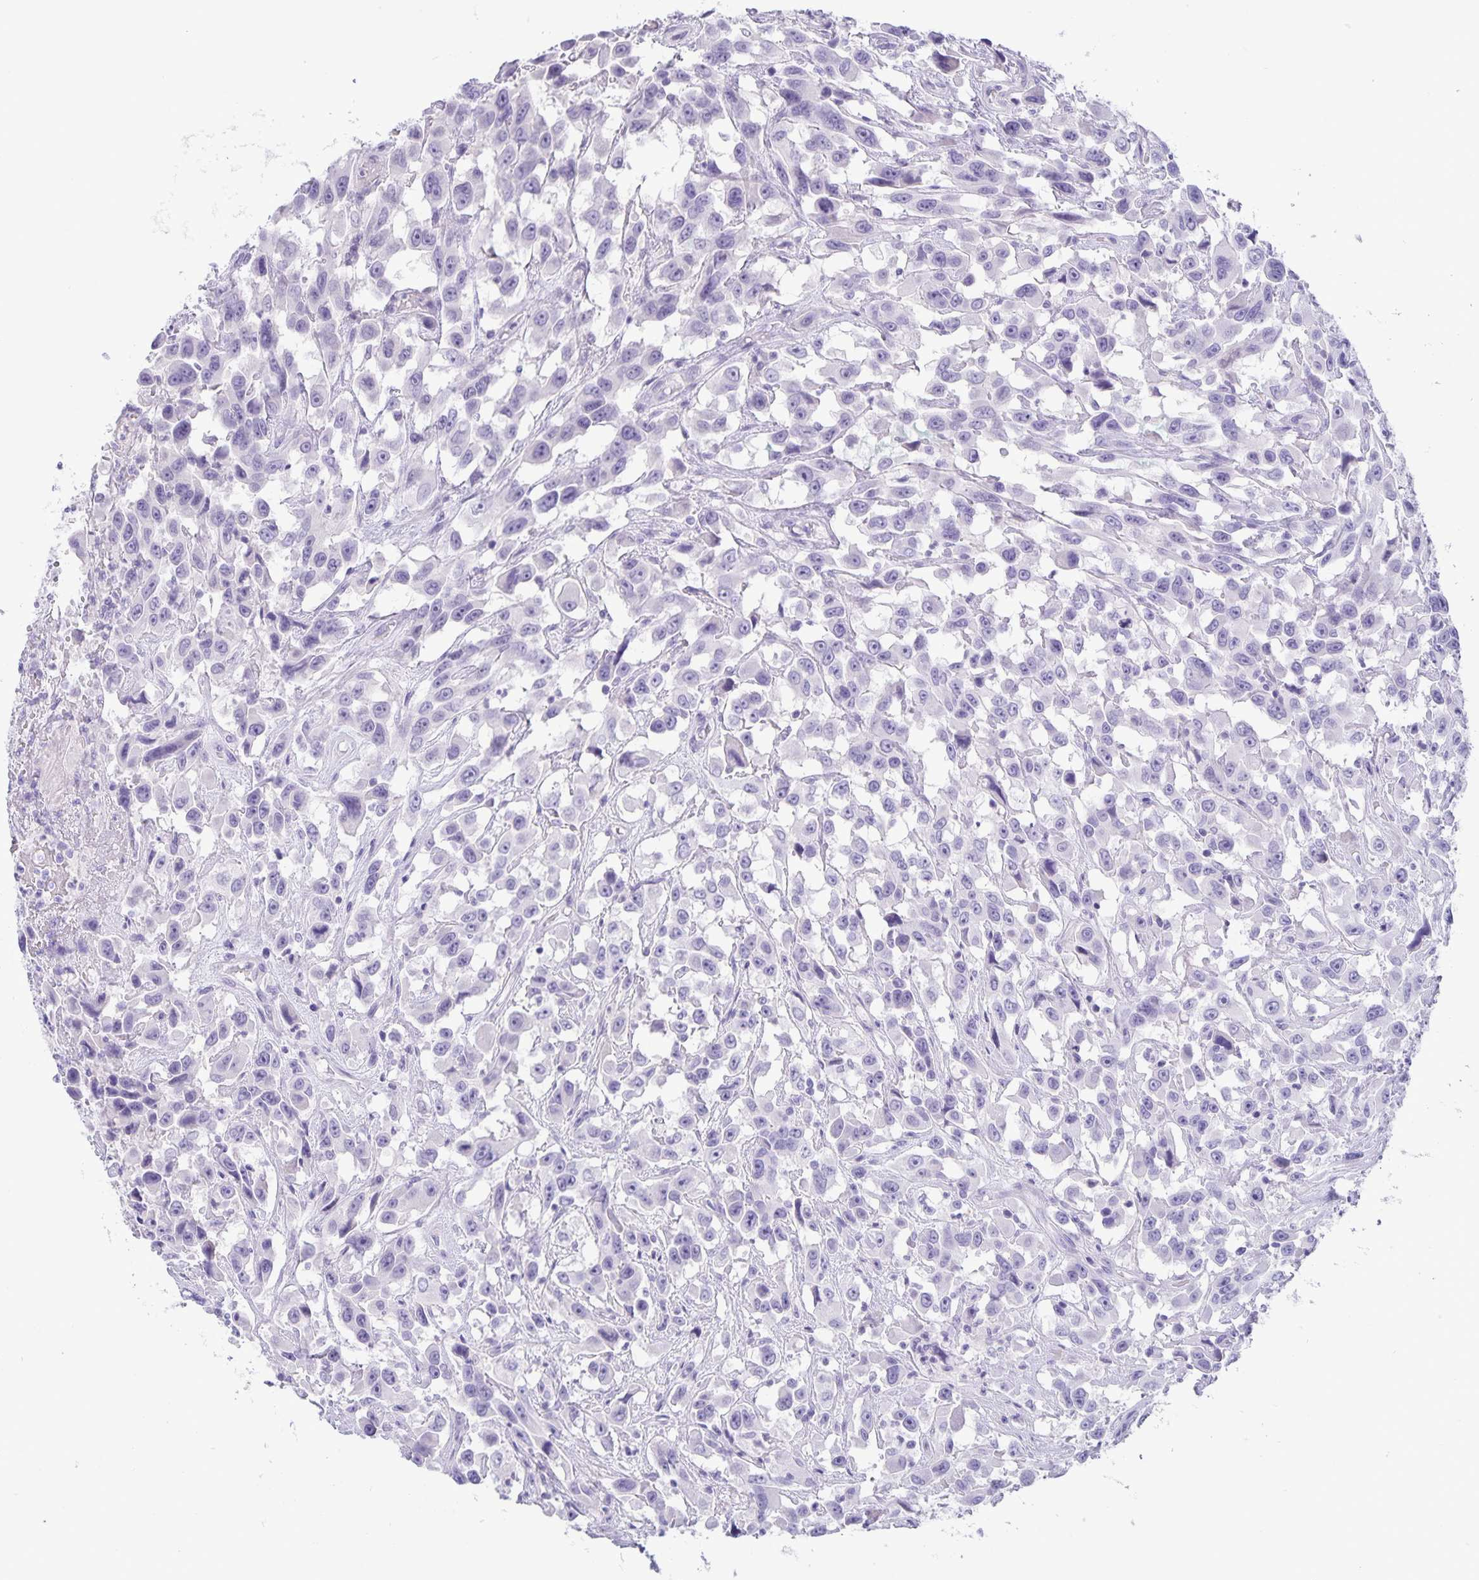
{"staining": {"intensity": "negative", "quantity": "none", "location": "none"}, "tissue": "urothelial cancer", "cell_type": "Tumor cells", "image_type": "cancer", "snomed": [{"axis": "morphology", "description": "Urothelial carcinoma, High grade"}, {"axis": "topography", "description": "Urinary bladder"}], "caption": "Immunohistochemical staining of human urothelial cancer reveals no significant staining in tumor cells.", "gene": "IBTK", "patient": {"sex": "male", "age": 53}}